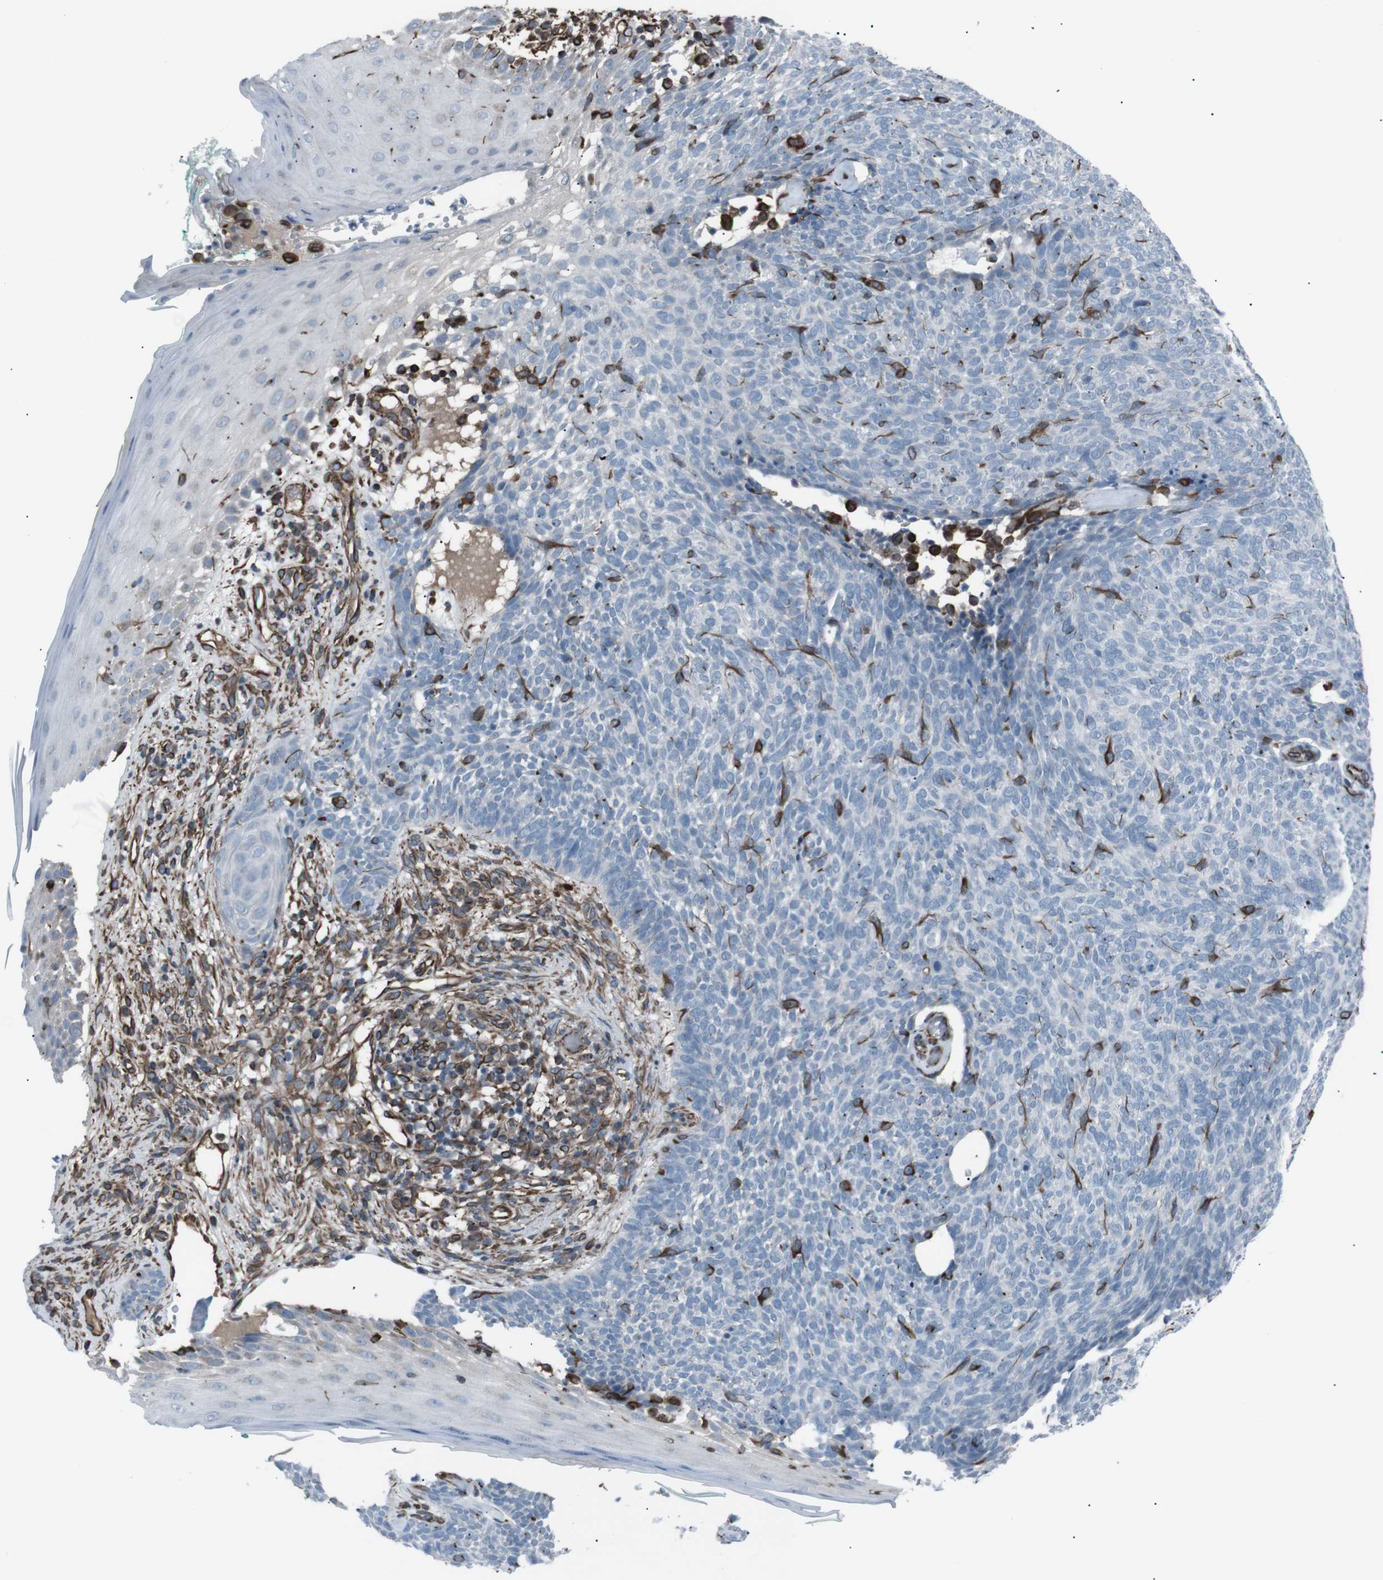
{"staining": {"intensity": "negative", "quantity": "none", "location": "none"}, "tissue": "skin cancer", "cell_type": "Tumor cells", "image_type": "cancer", "snomed": [{"axis": "morphology", "description": "Basal cell carcinoma"}, {"axis": "topography", "description": "Skin"}], "caption": "Immunohistochemistry (IHC) of skin cancer (basal cell carcinoma) shows no positivity in tumor cells. (Brightfield microscopy of DAB immunohistochemistry (IHC) at high magnification).", "gene": "TMEM141", "patient": {"sex": "female", "age": 84}}